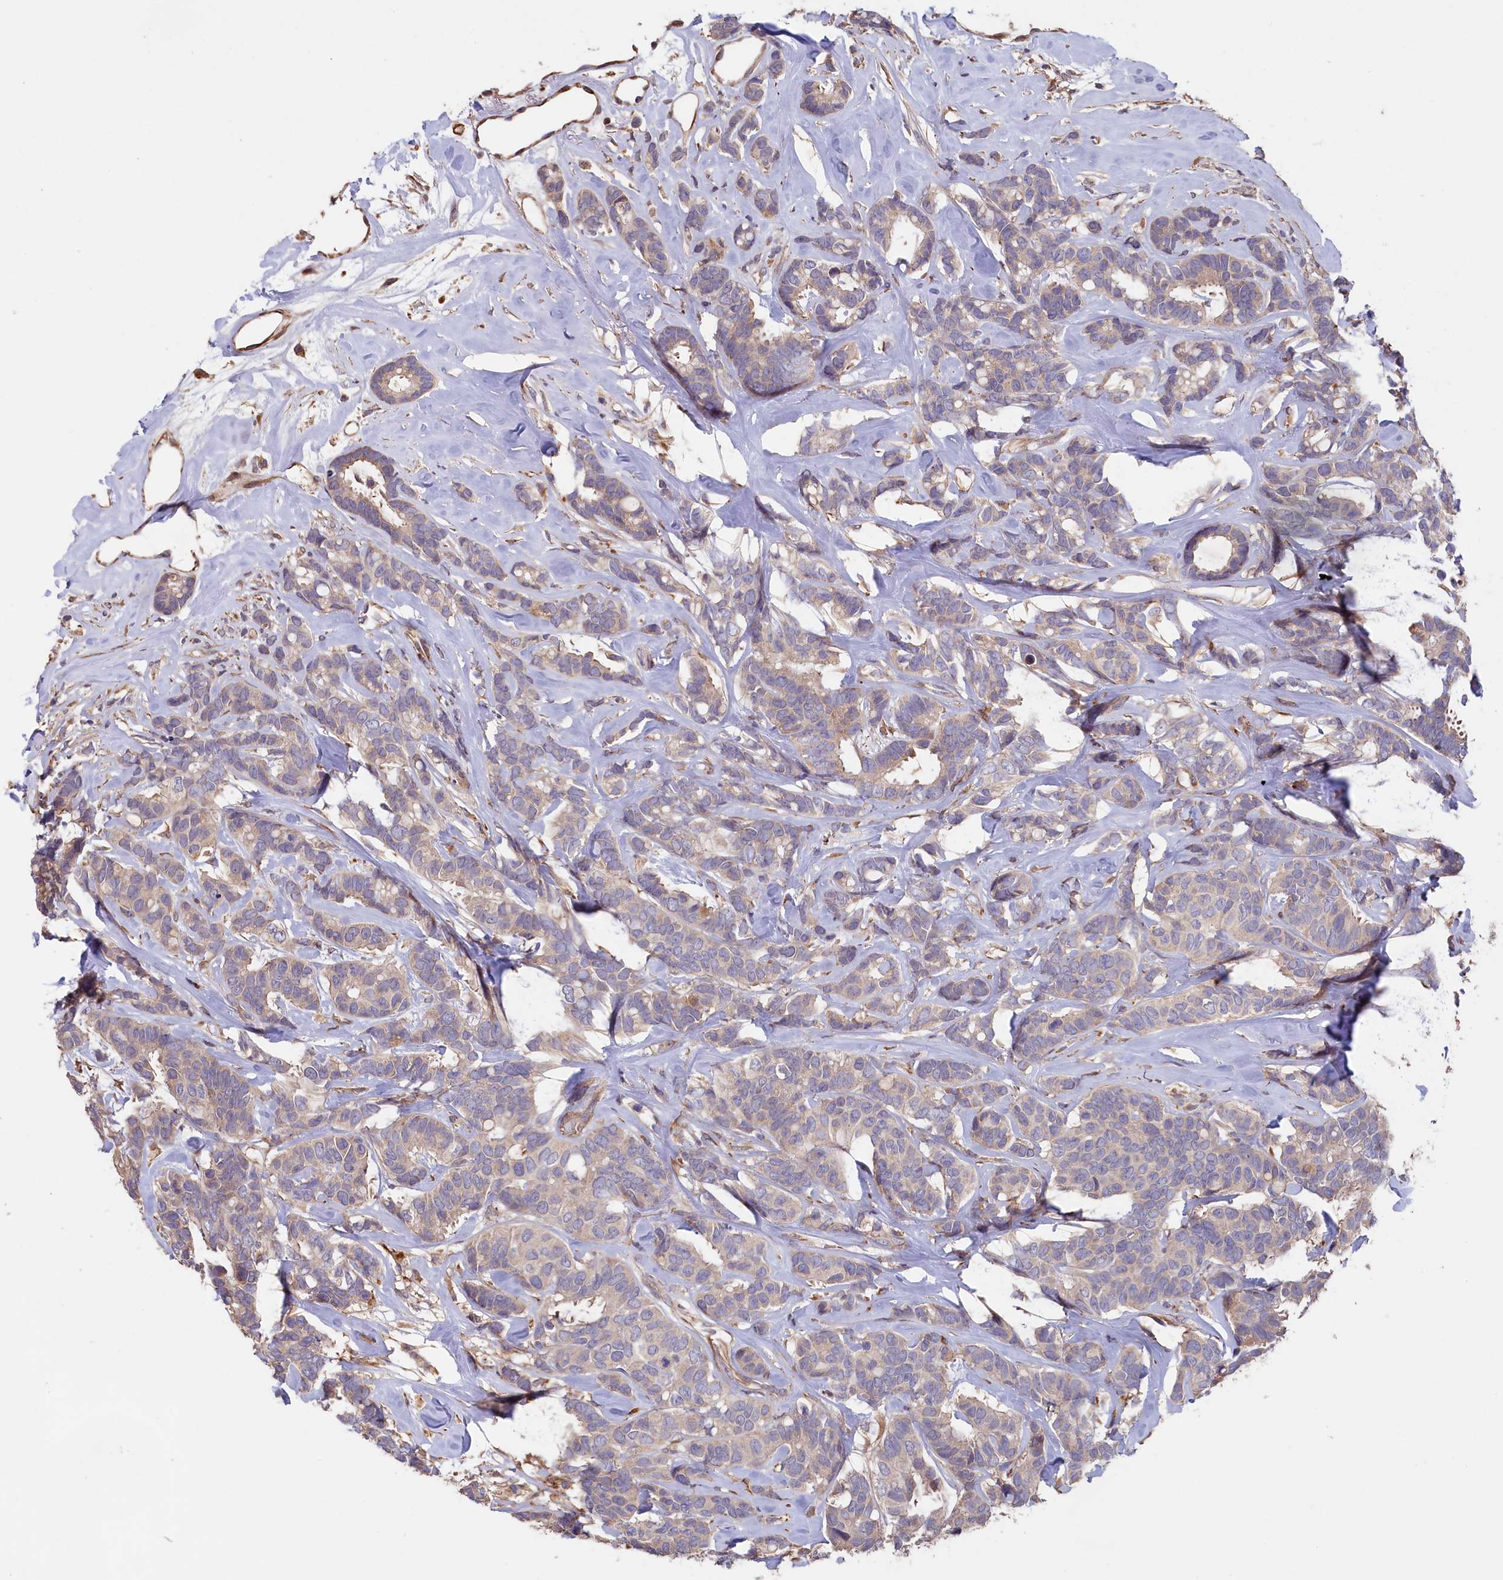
{"staining": {"intensity": "weak", "quantity": "25%-75%", "location": "cytoplasmic/membranous"}, "tissue": "breast cancer", "cell_type": "Tumor cells", "image_type": "cancer", "snomed": [{"axis": "morphology", "description": "Duct carcinoma"}, {"axis": "topography", "description": "Breast"}], "caption": "High-power microscopy captured an immunohistochemistry (IHC) photomicrograph of breast invasive ductal carcinoma, revealing weak cytoplasmic/membranous positivity in about 25%-75% of tumor cells. (DAB IHC, brown staining for protein, blue staining for nuclei).", "gene": "GREB1L", "patient": {"sex": "female", "age": 87}}